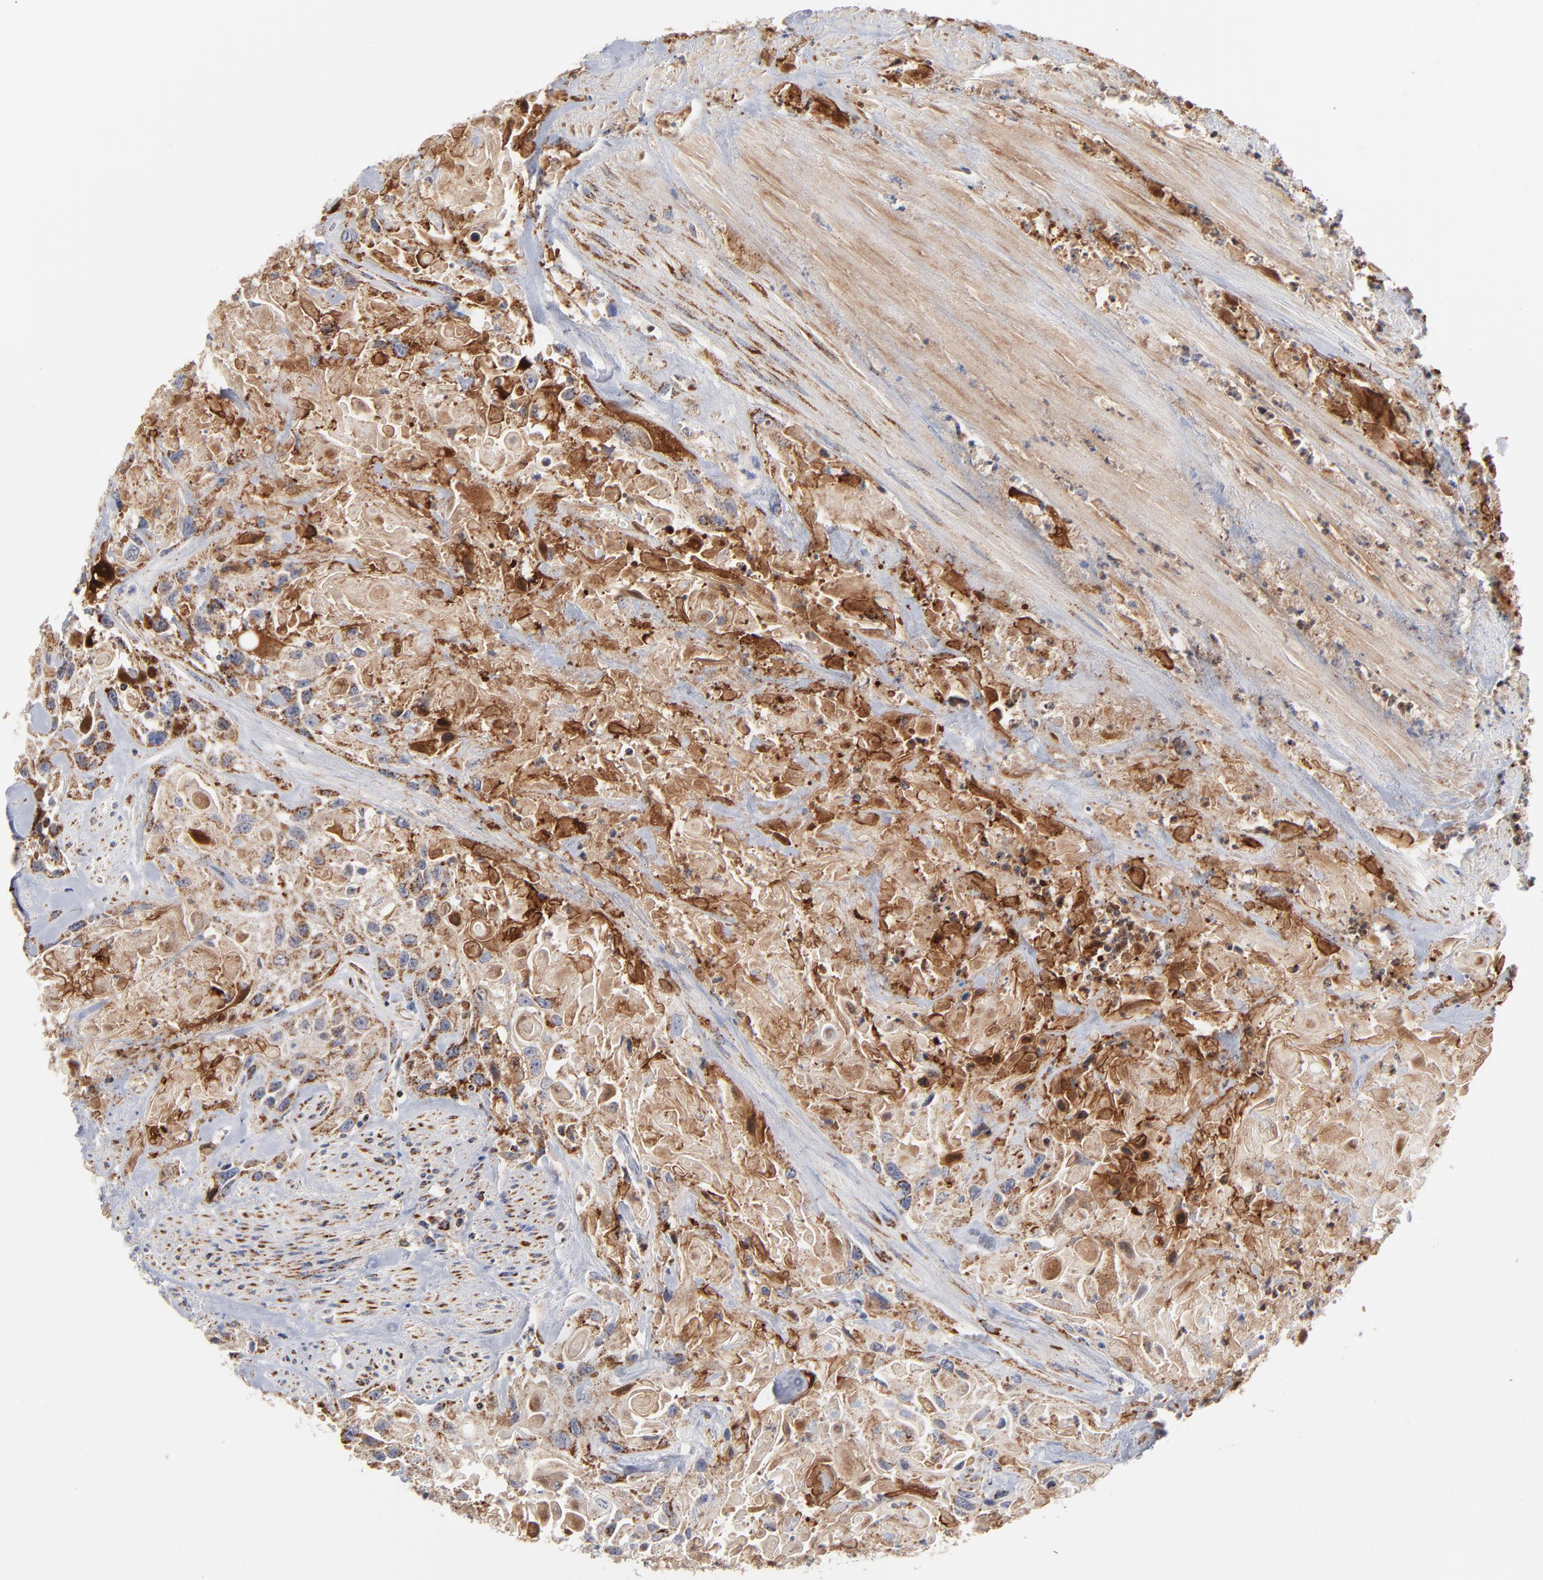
{"staining": {"intensity": "strong", "quantity": ">75%", "location": "cytoplasmic/membranous"}, "tissue": "urothelial cancer", "cell_type": "Tumor cells", "image_type": "cancer", "snomed": [{"axis": "morphology", "description": "Urothelial carcinoma, High grade"}, {"axis": "topography", "description": "Urinary bladder"}], "caption": "High-grade urothelial carcinoma stained for a protein (brown) exhibits strong cytoplasmic/membranous positive staining in about >75% of tumor cells.", "gene": "DIABLO", "patient": {"sex": "female", "age": 84}}